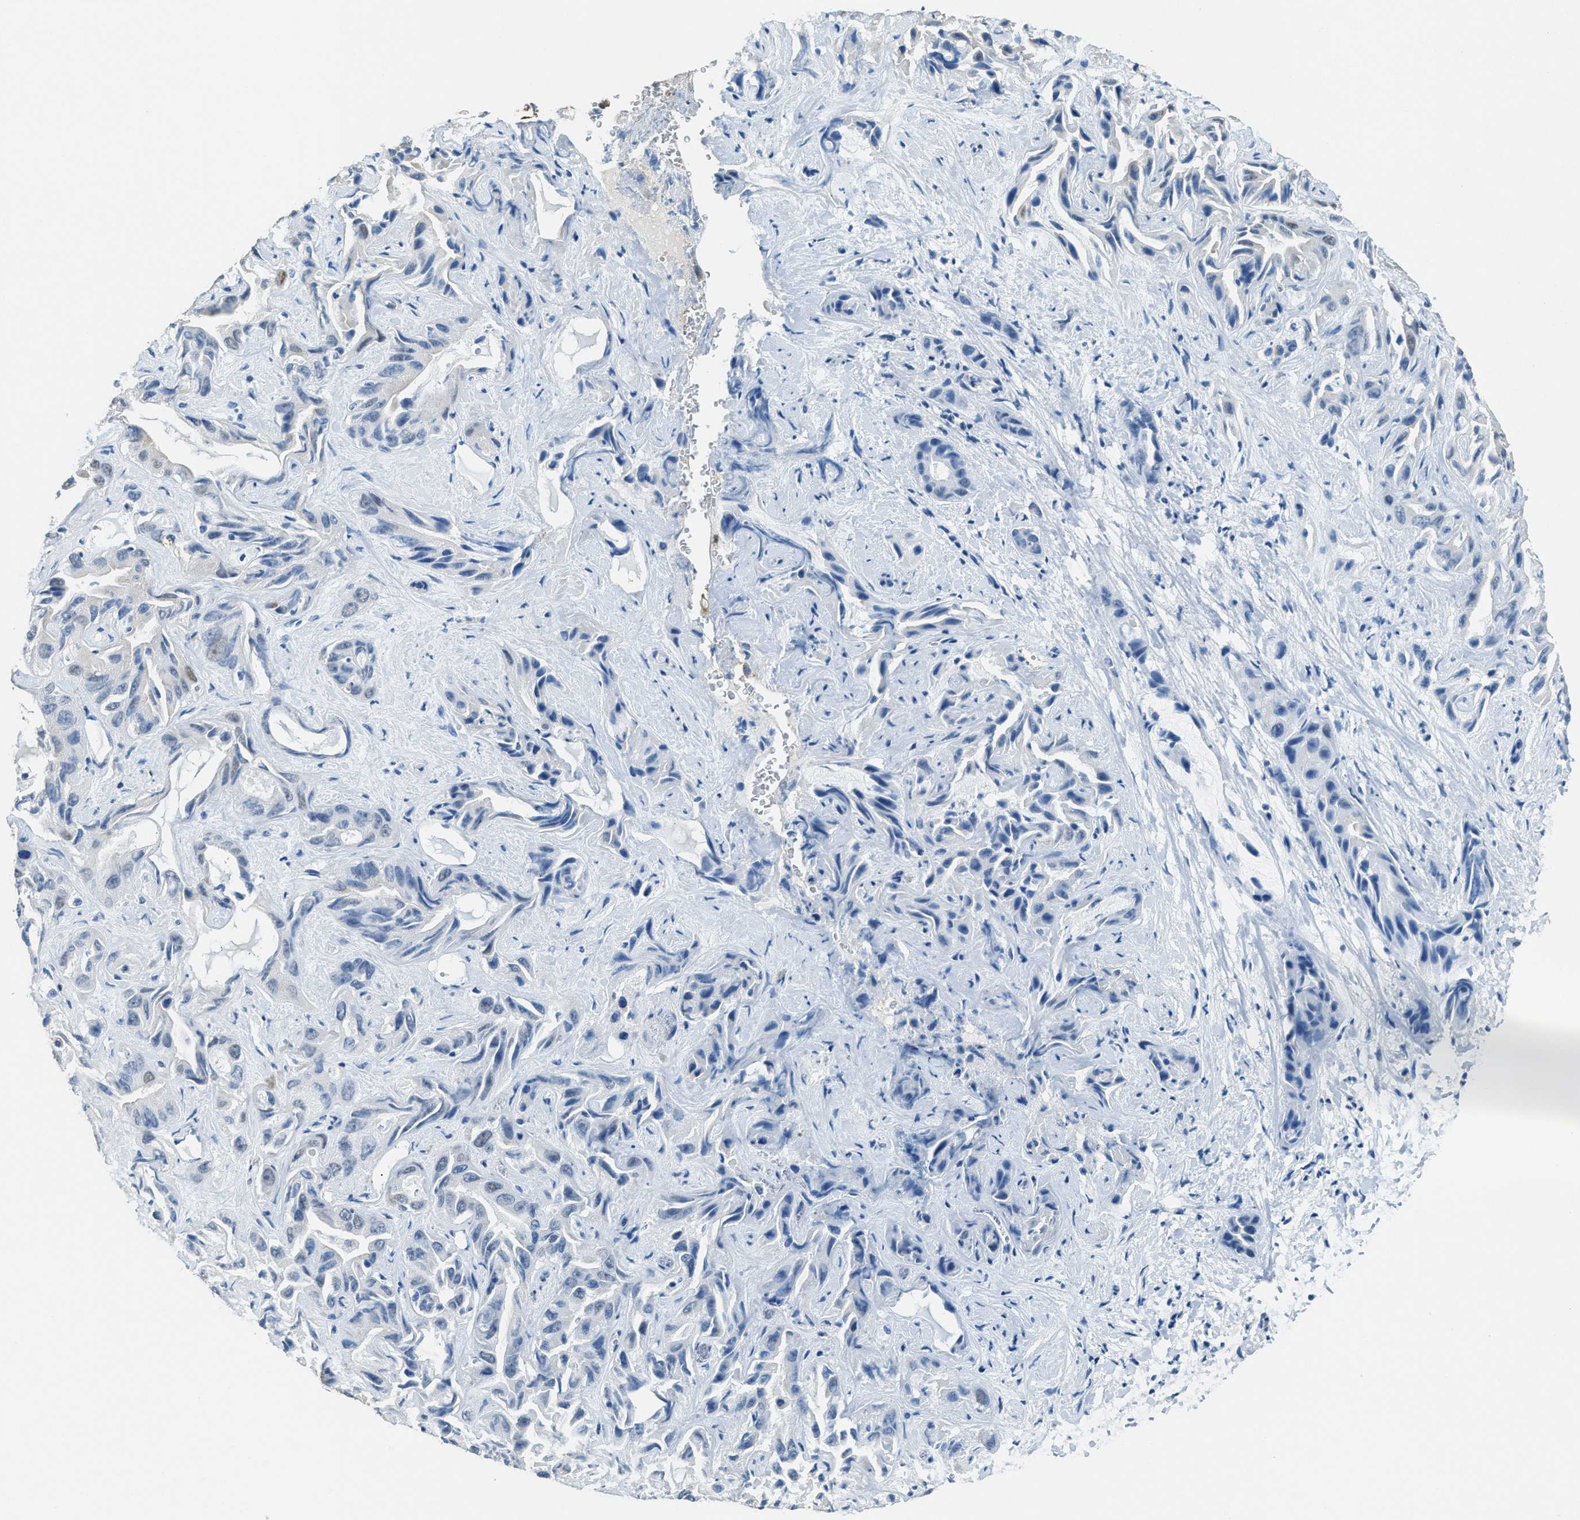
{"staining": {"intensity": "strong", "quantity": "<25%", "location": "nuclear"}, "tissue": "liver cancer", "cell_type": "Tumor cells", "image_type": "cancer", "snomed": [{"axis": "morphology", "description": "Cholangiocarcinoma"}, {"axis": "topography", "description": "Liver"}], "caption": "Human cholangiocarcinoma (liver) stained with a protein marker exhibits strong staining in tumor cells.", "gene": "SLC25A11", "patient": {"sex": "female", "age": 52}}